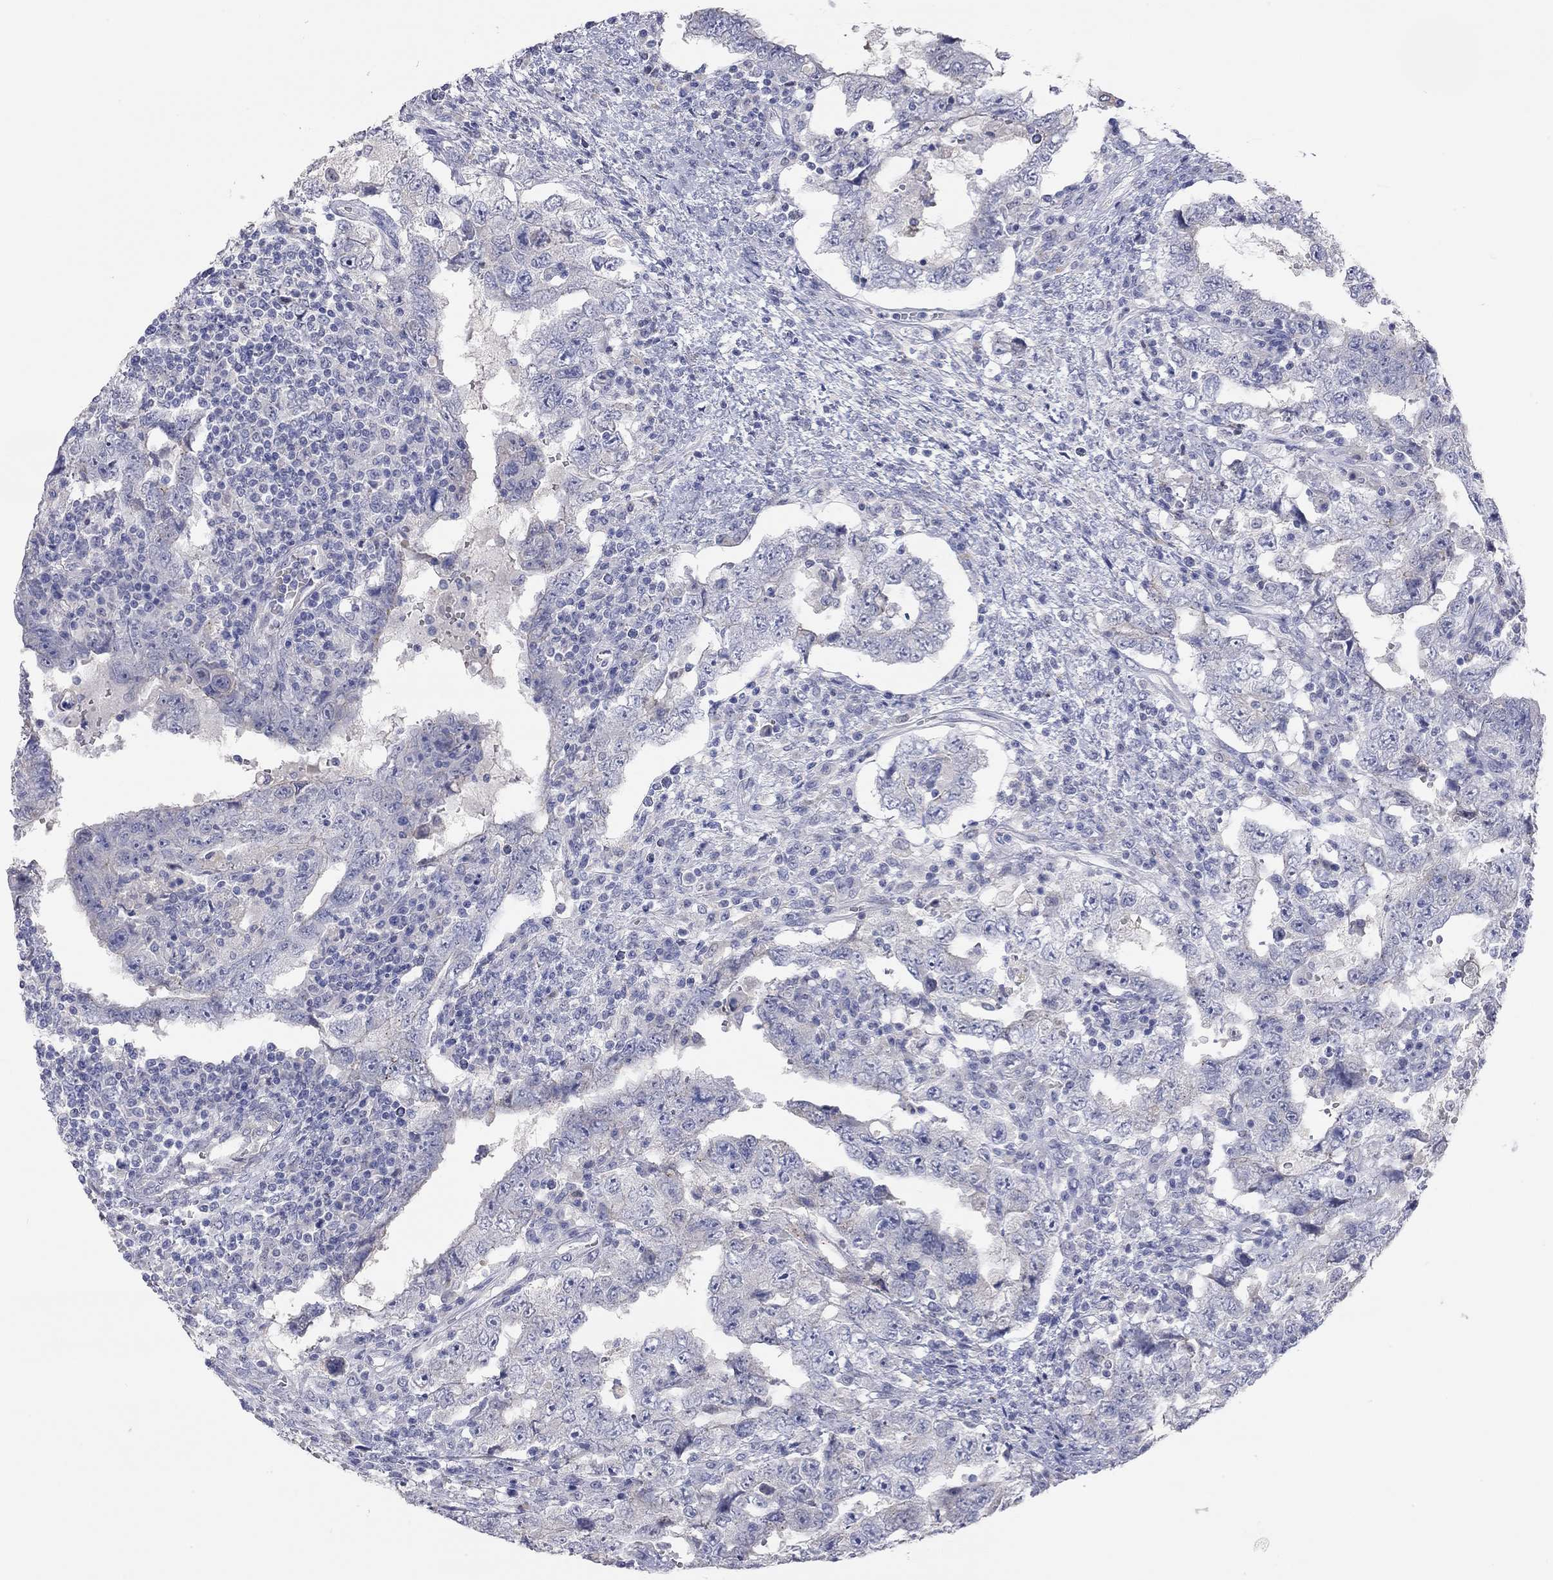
{"staining": {"intensity": "negative", "quantity": "none", "location": "none"}, "tissue": "testis cancer", "cell_type": "Tumor cells", "image_type": "cancer", "snomed": [{"axis": "morphology", "description": "Carcinoma, Embryonal, NOS"}, {"axis": "topography", "description": "Testis"}], "caption": "Tumor cells show no significant protein staining in testis cancer.", "gene": "PAPSS2", "patient": {"sex": "male", "age": 26}}